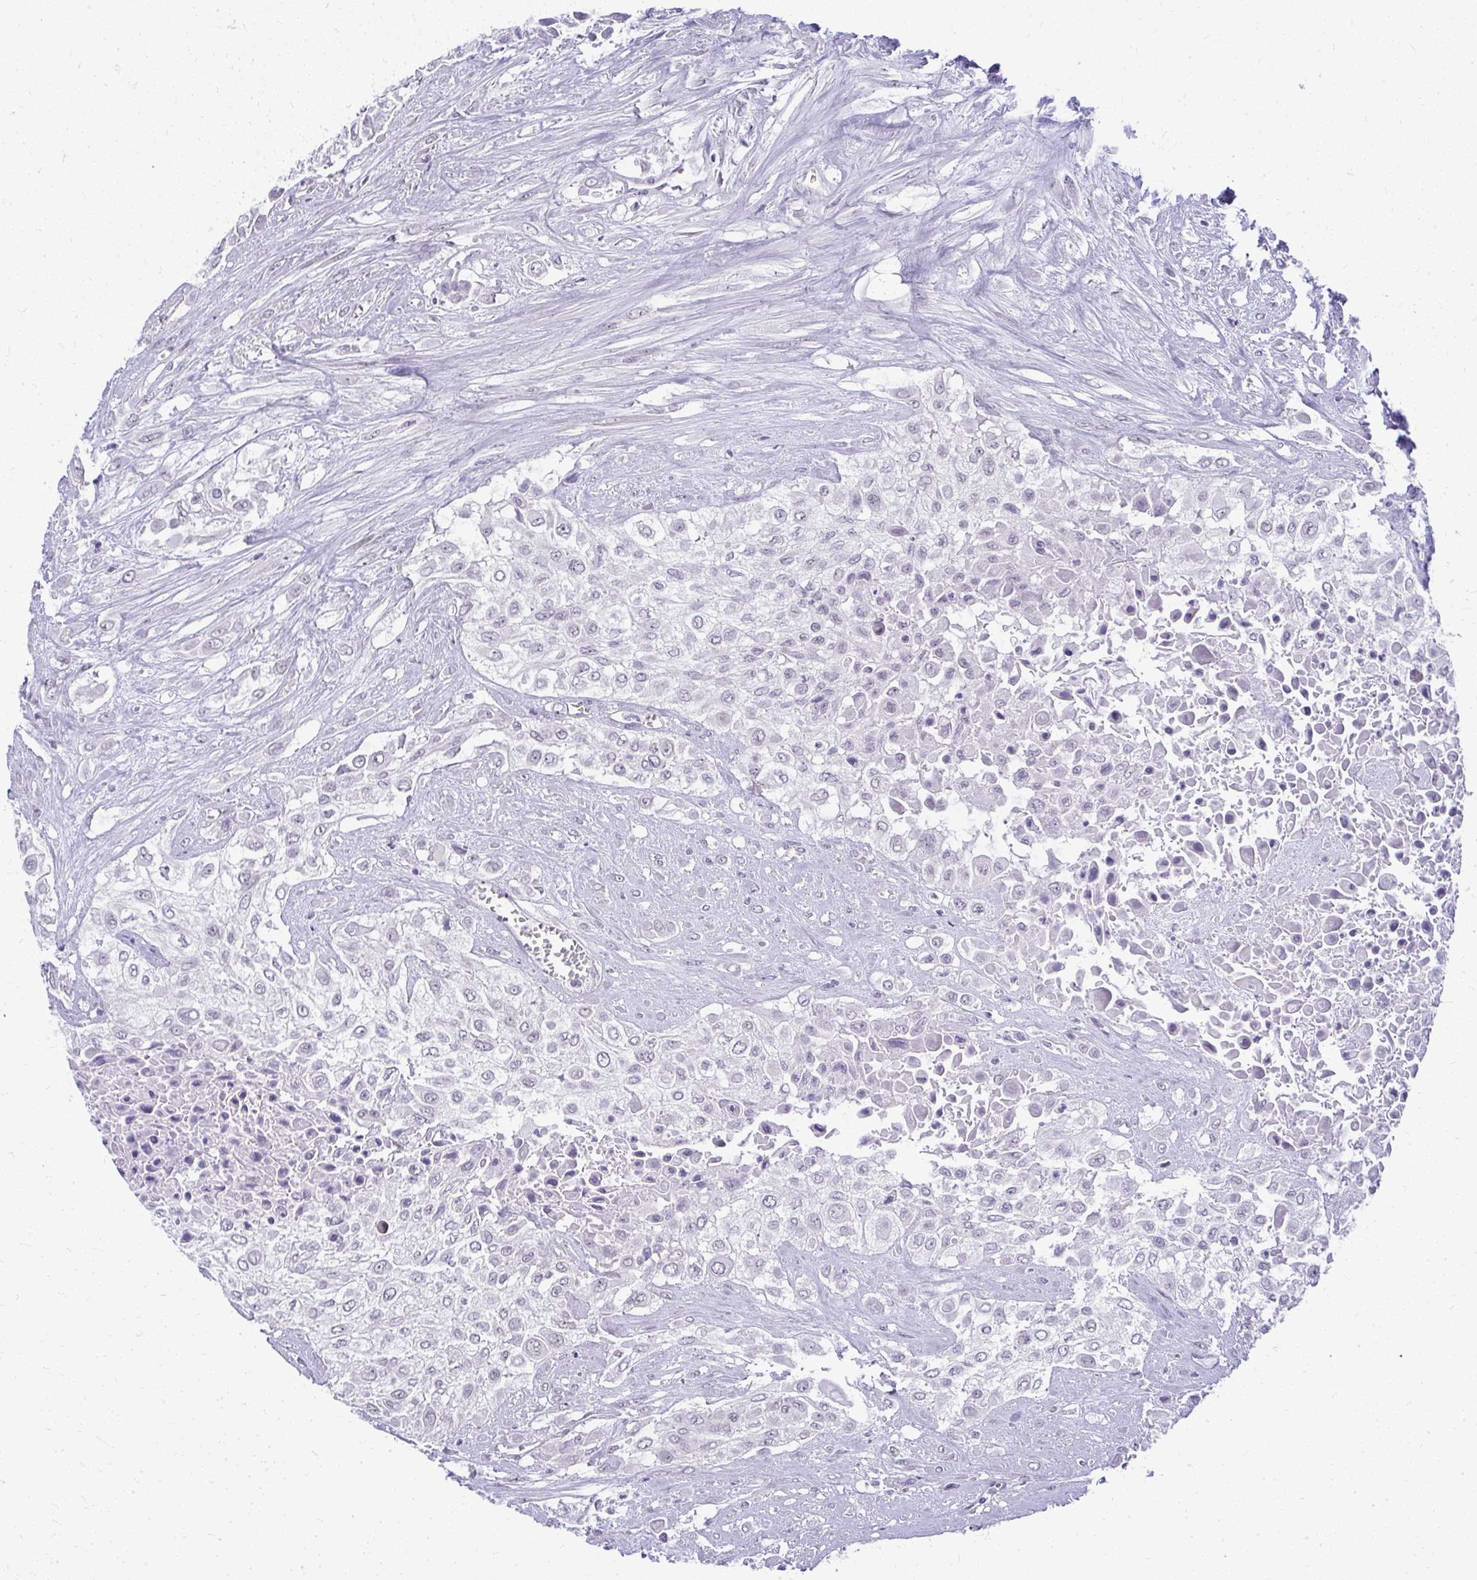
{"staining": {"intensity": "negative", "quantity": "none", "location": "none"}, "tissue": "urothelial cancer", "cell_type": "Tumor cells", "image_type": "cancer", "snomed": [{"axis": "morphology", "description": "Urothelial carcinoma, High grade"}, {"axis": "topography", "description": "Urinary bladder"}], "caption": "A high-resolution photomicrograph shows immunohistochemistry (IHC) staining of urothelial carcinoma (high-grade), which reveals no significant staining in tumor cells.", "gene": "TEX33", "patient": {"sex": "male", "age": 57}}